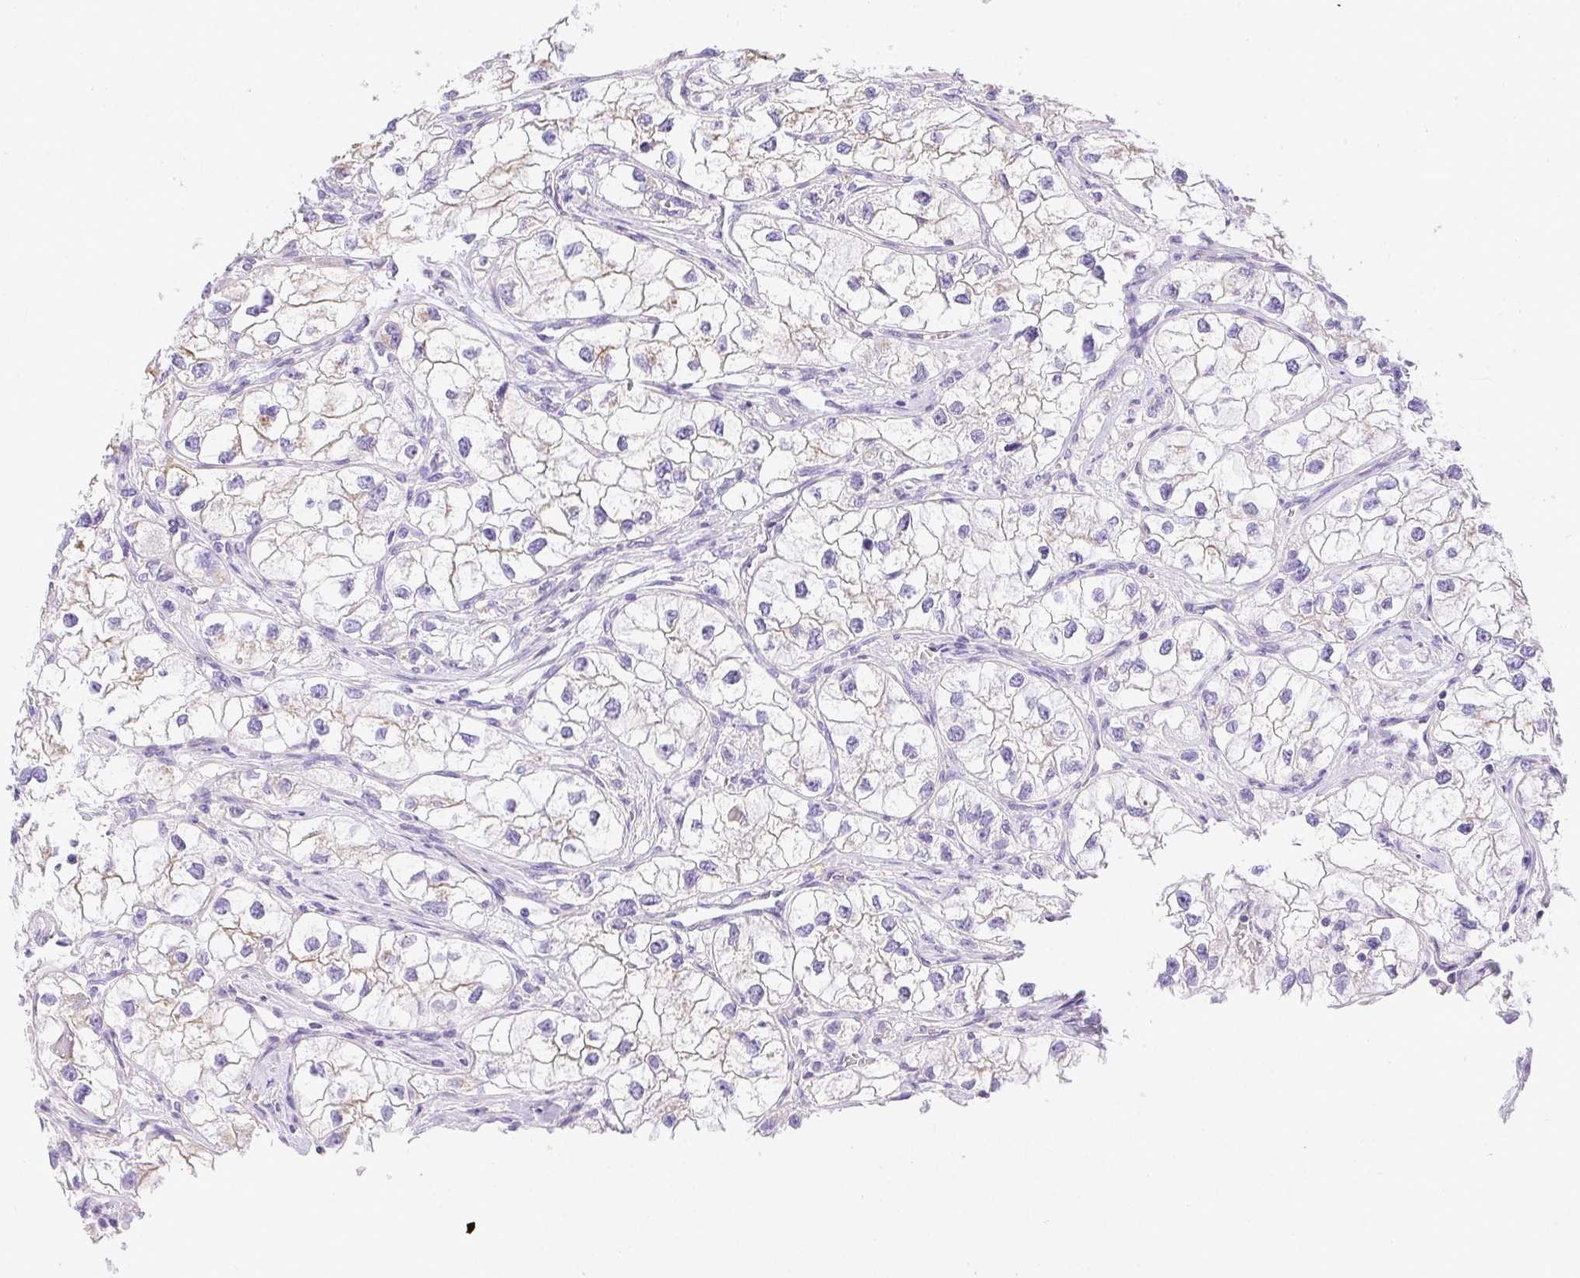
{"staining": {"intensity": "negative", "quantity": "none", "location": "none"}, "tissue": "renal cancer", "cell_type": "Tumor cells", "image_type": "cancer", "snomed": [{"axis": "morphology", "description": "Adenocarcinoma, NOS"}, {"axis": "topography", "description": "Kidney"}], "caption": "Image shows no significant protein expression in tumor cells of adenocarcinoma (renal).", "gene": "PLPPR3", "patient": {"sex": "male", "age": 59}}